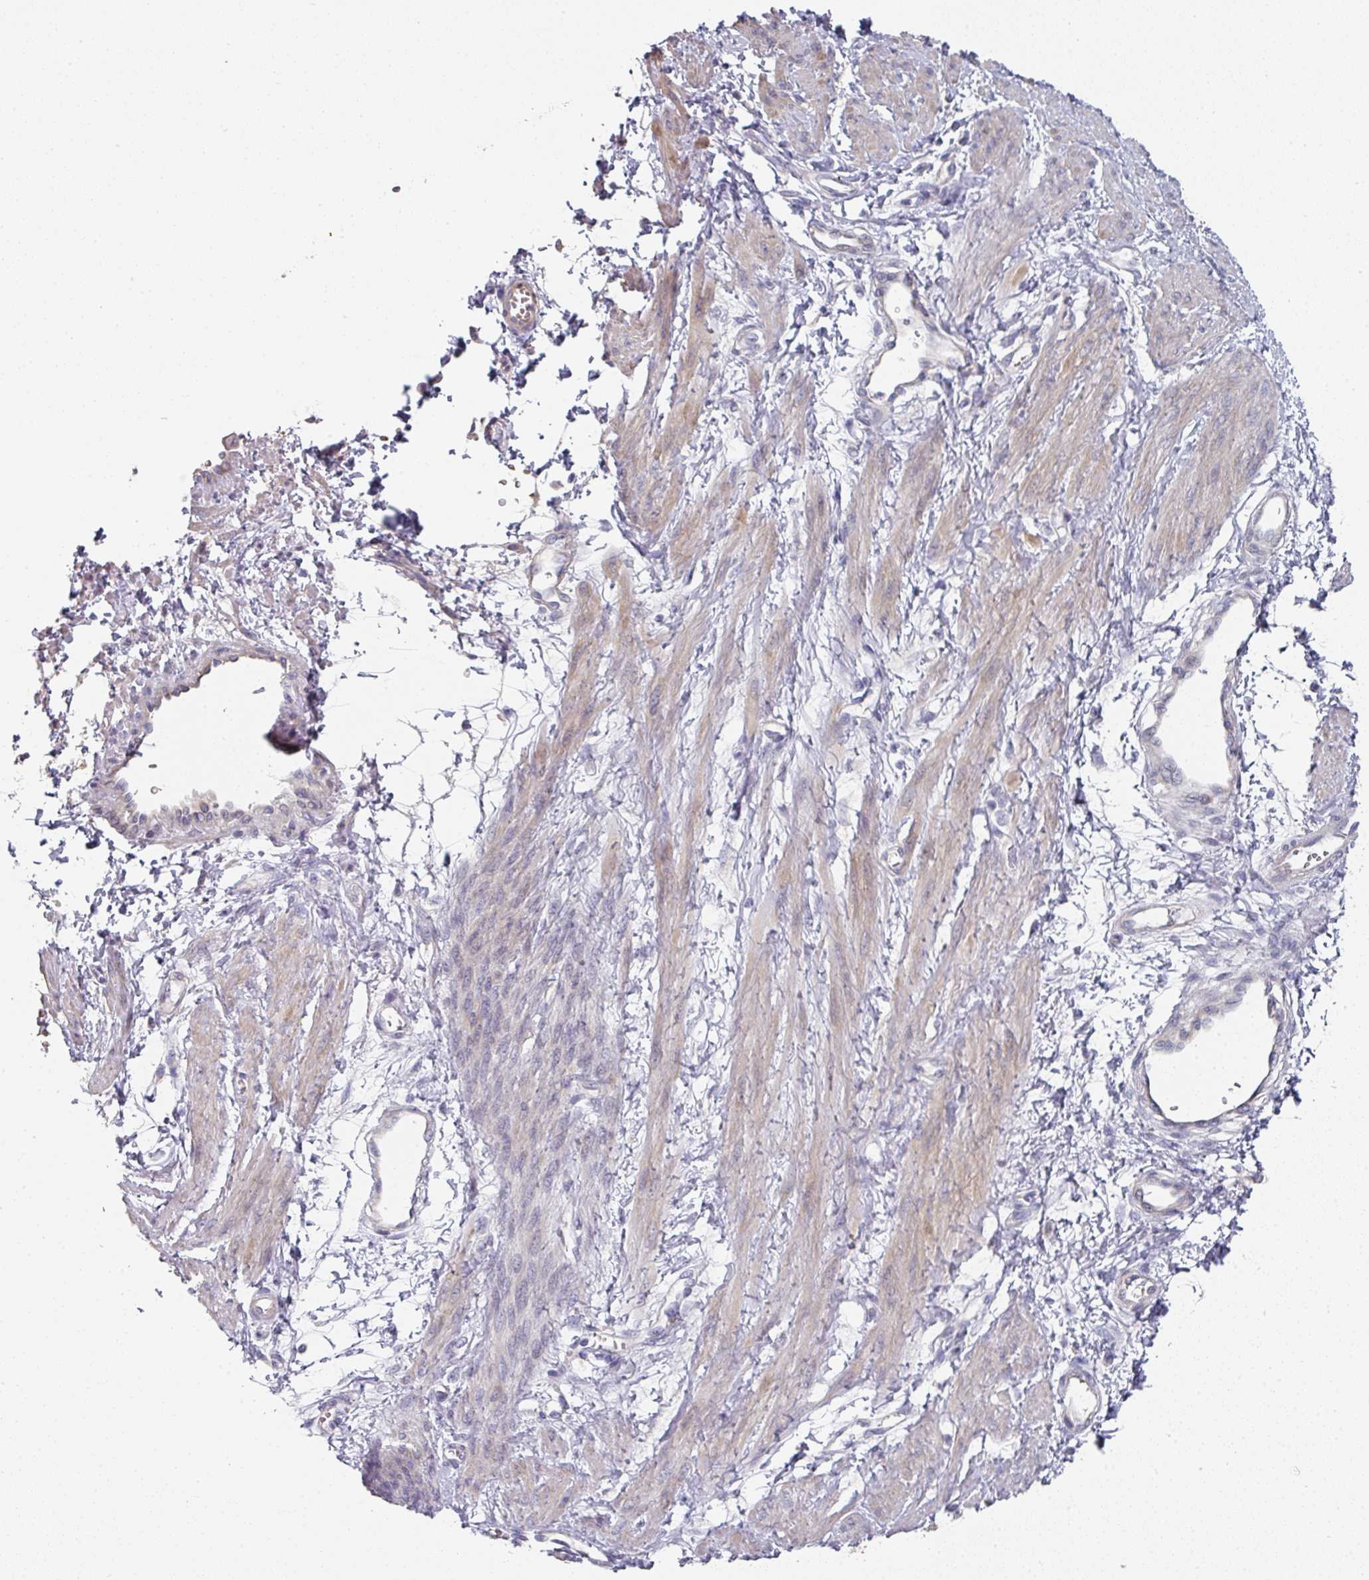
{"staining": {"intensity": "weak", "quantity": "25%-75%", "location": "cytoplasmic/membranous"}, "tissue": "smooth muscle", "cell_type": "Smooth muscle cells", "image_type": "normal", "snomed": [{"axis": "morphology", "description": "Normal tissue, NOS"}, {"axis": "topography", "description": "Smooth muscle"}, {"axis": "topography", "description": "Uterus"}], "caption": "The immunohistochemical stain highlights weak cytoplasmic/membranous staining in smooth muscle cells of normal smooth muscle.", "gene": "PYROXD2", "patient": {"sex": "female", "age": 39}}